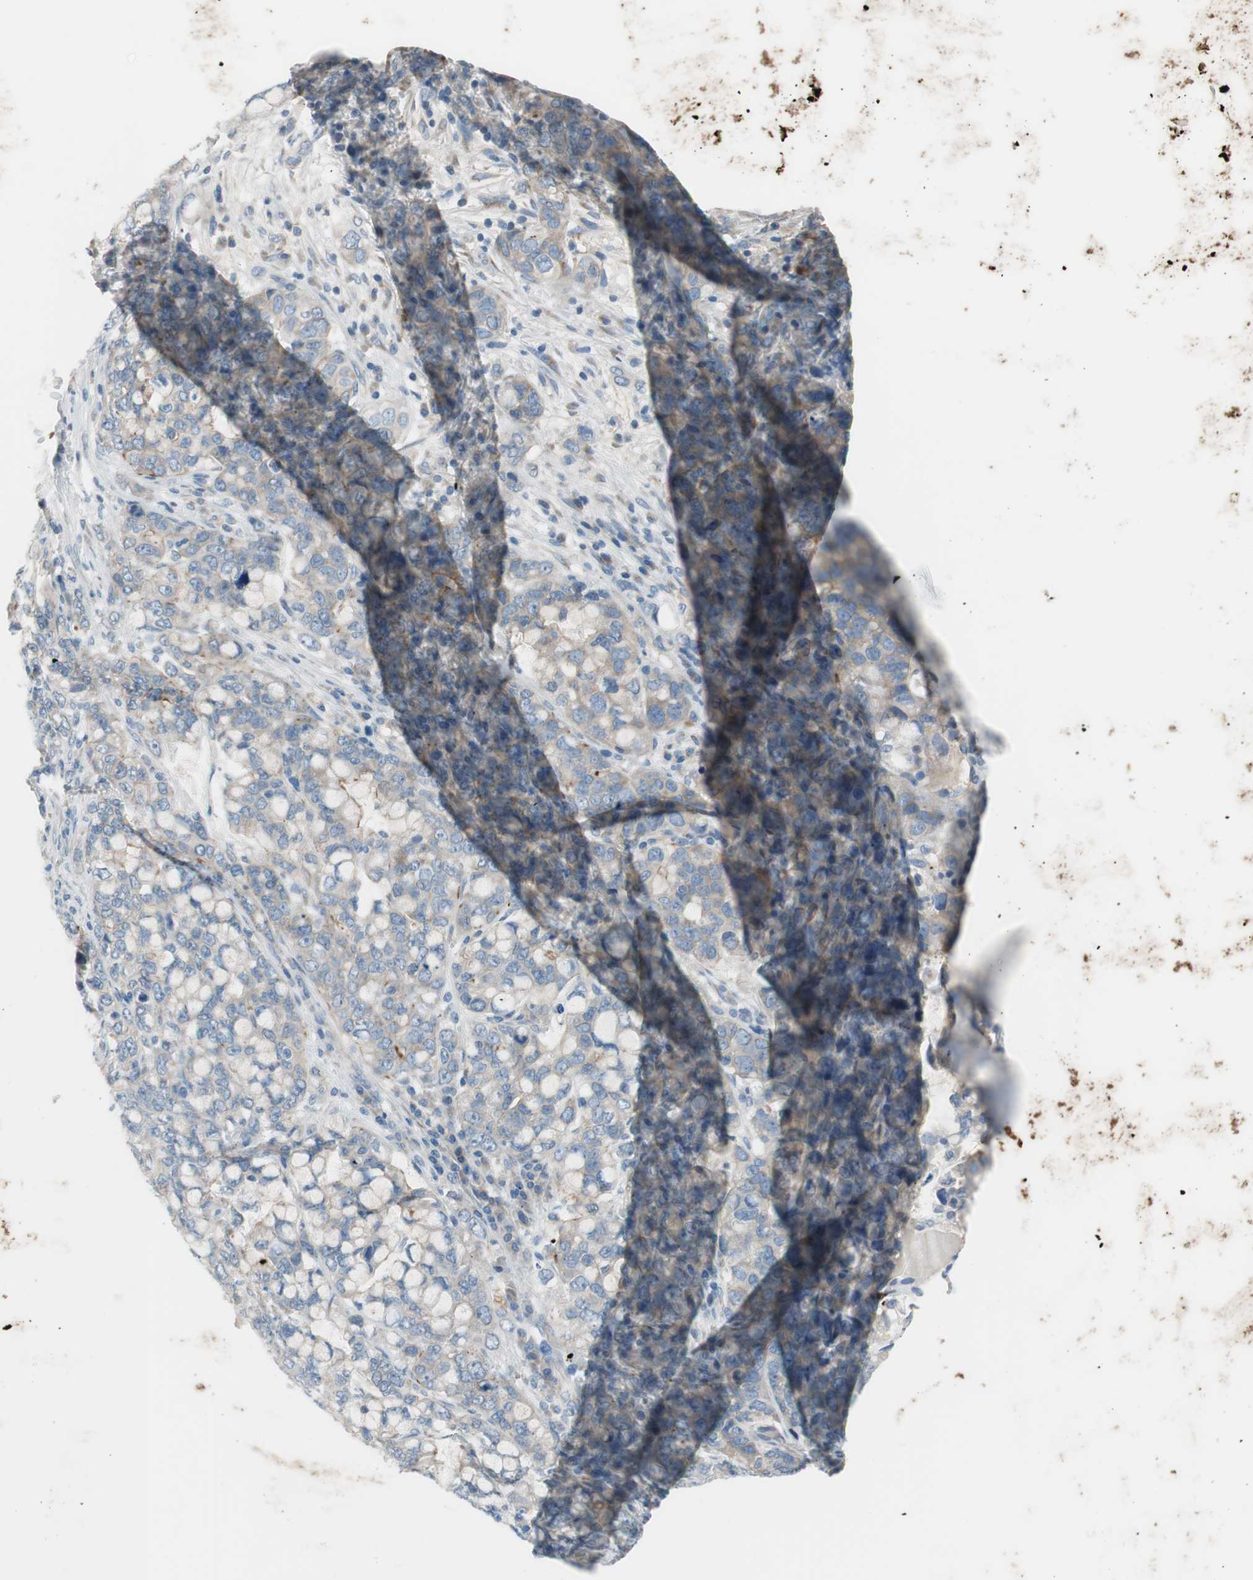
{"staining": {"intensity": "weak", "quantity": "25%-75%", "location": "cytoplasmic/membranous"}, "tissue": "stomach cancer", "cell_type": "Tumor cells", "image_type": "cancer", "snomed": [{"axis": "morphology", "description": "Adenocarcinoma, NOS"}, {"axis": "topography", "description": "Stomach, lower"}], "caption": "Protein expression analysis of stomach cancer demonstrates weak cytoplasmic/membranous expression in about 25%-75% of tumor cells.", "gene": "PRRG4", "patient": {"sex": "male", "age": 84}}